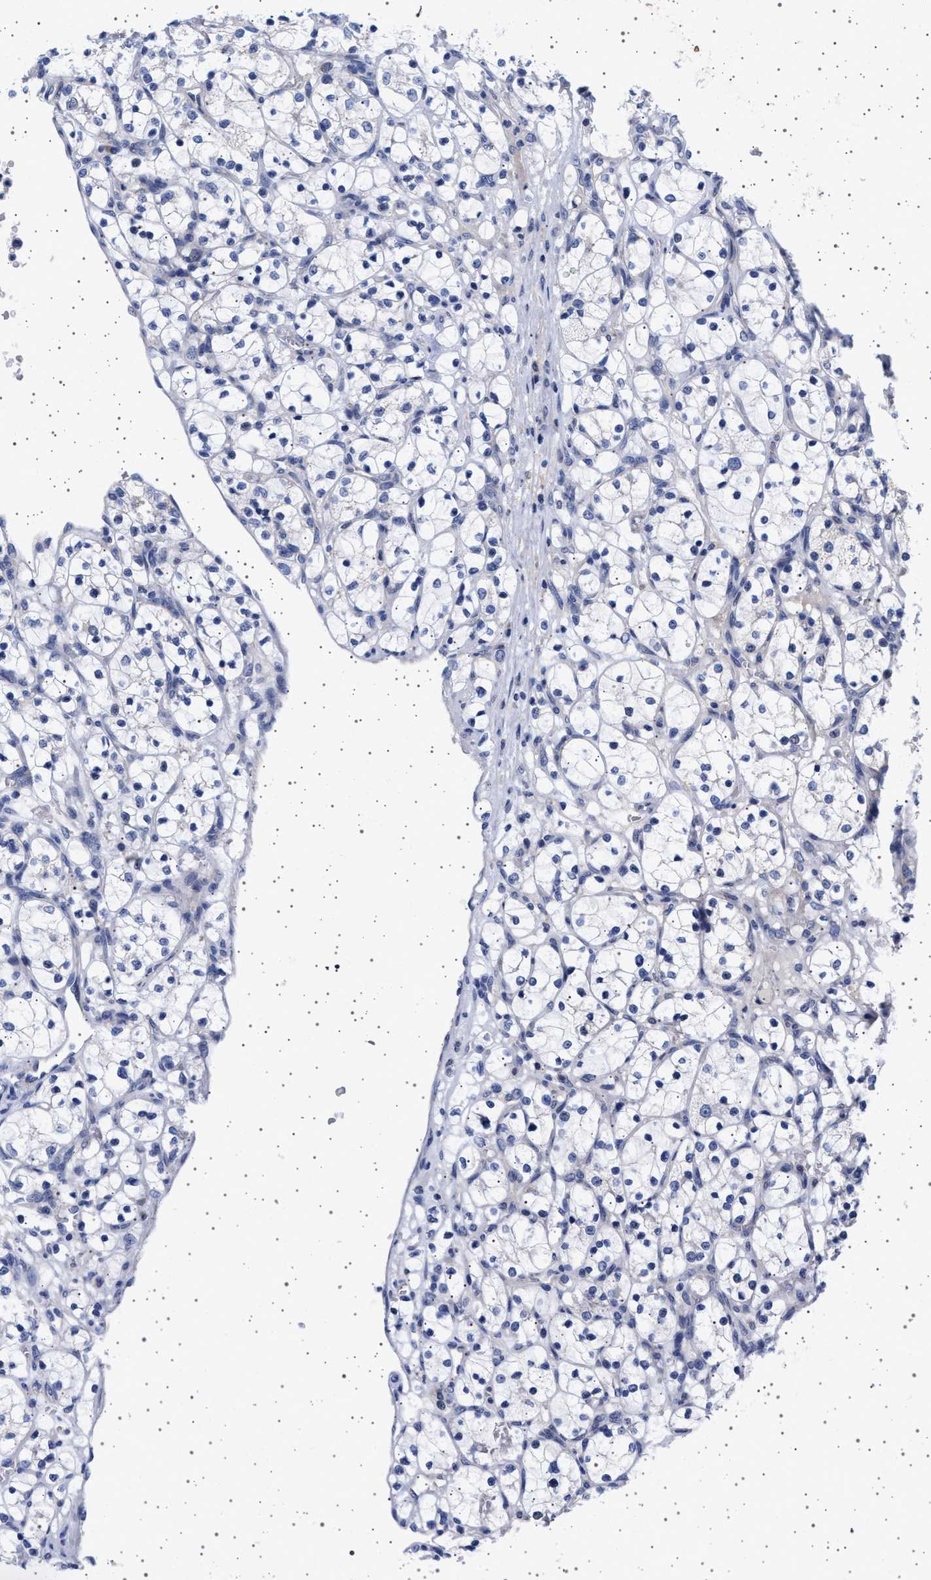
{"staining": {"intensity": "negative", "quantity": "none", "location": "none"}, "tissue": "renal cancer", "cell_type": "Tumor cells", "image_type": "cancer", "snomed": [{"axis": "morphology", "description": "Adenocarcinoma, NOS"}, {"axis": "topography", "description": "Kidney"}], "caption": "Renal cancer stained for a protein using immunohistochemistry demonstrates no positivity tumor cells.", "gene": "TRMT10B", "patient": {"sex": "female", "age": 69}}